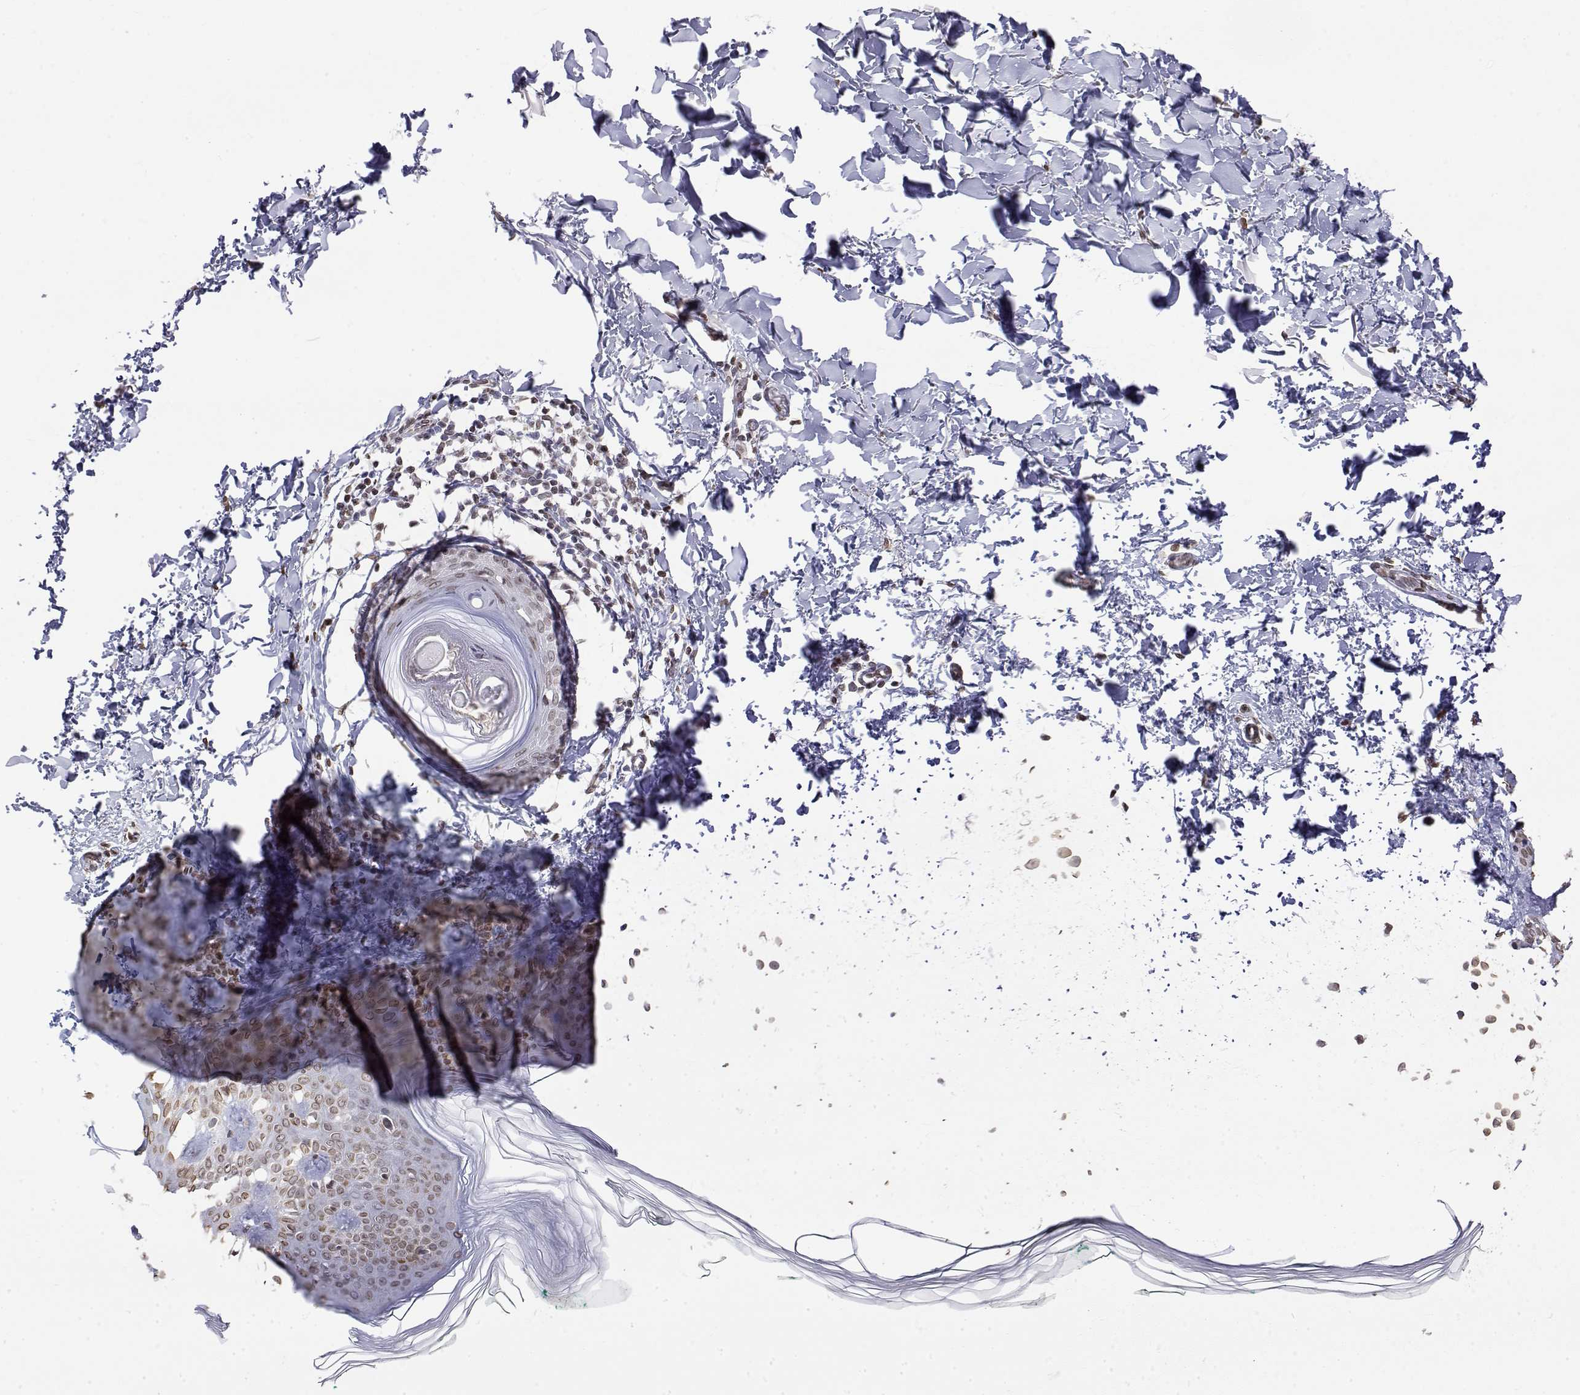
{"staining": {"intensity": "weak", "quantity": "<25%", "location": "nuclear"}, "tissue": "skin", "cell_type": "Fibroblasts", "image_type": "normal", "snomed": [{"axis": "morphology", "description": "Normal tissue, NOS"}, {"axis": "topography", "description": "Skin"}, {"axis": "topography", "description": "Peripheral nerve tissue"}], "caption": "Immunohistochemistry histopathology image of unremarkable skin stained for a protein (brown), which exhibits no expression in fibroblasts. The staining is performed using DAB brown chromogen with nuclei counter-stained in using hematoxylin.", "gene": "ZNF532", "patient": {"sex": "female", "age": 45}}